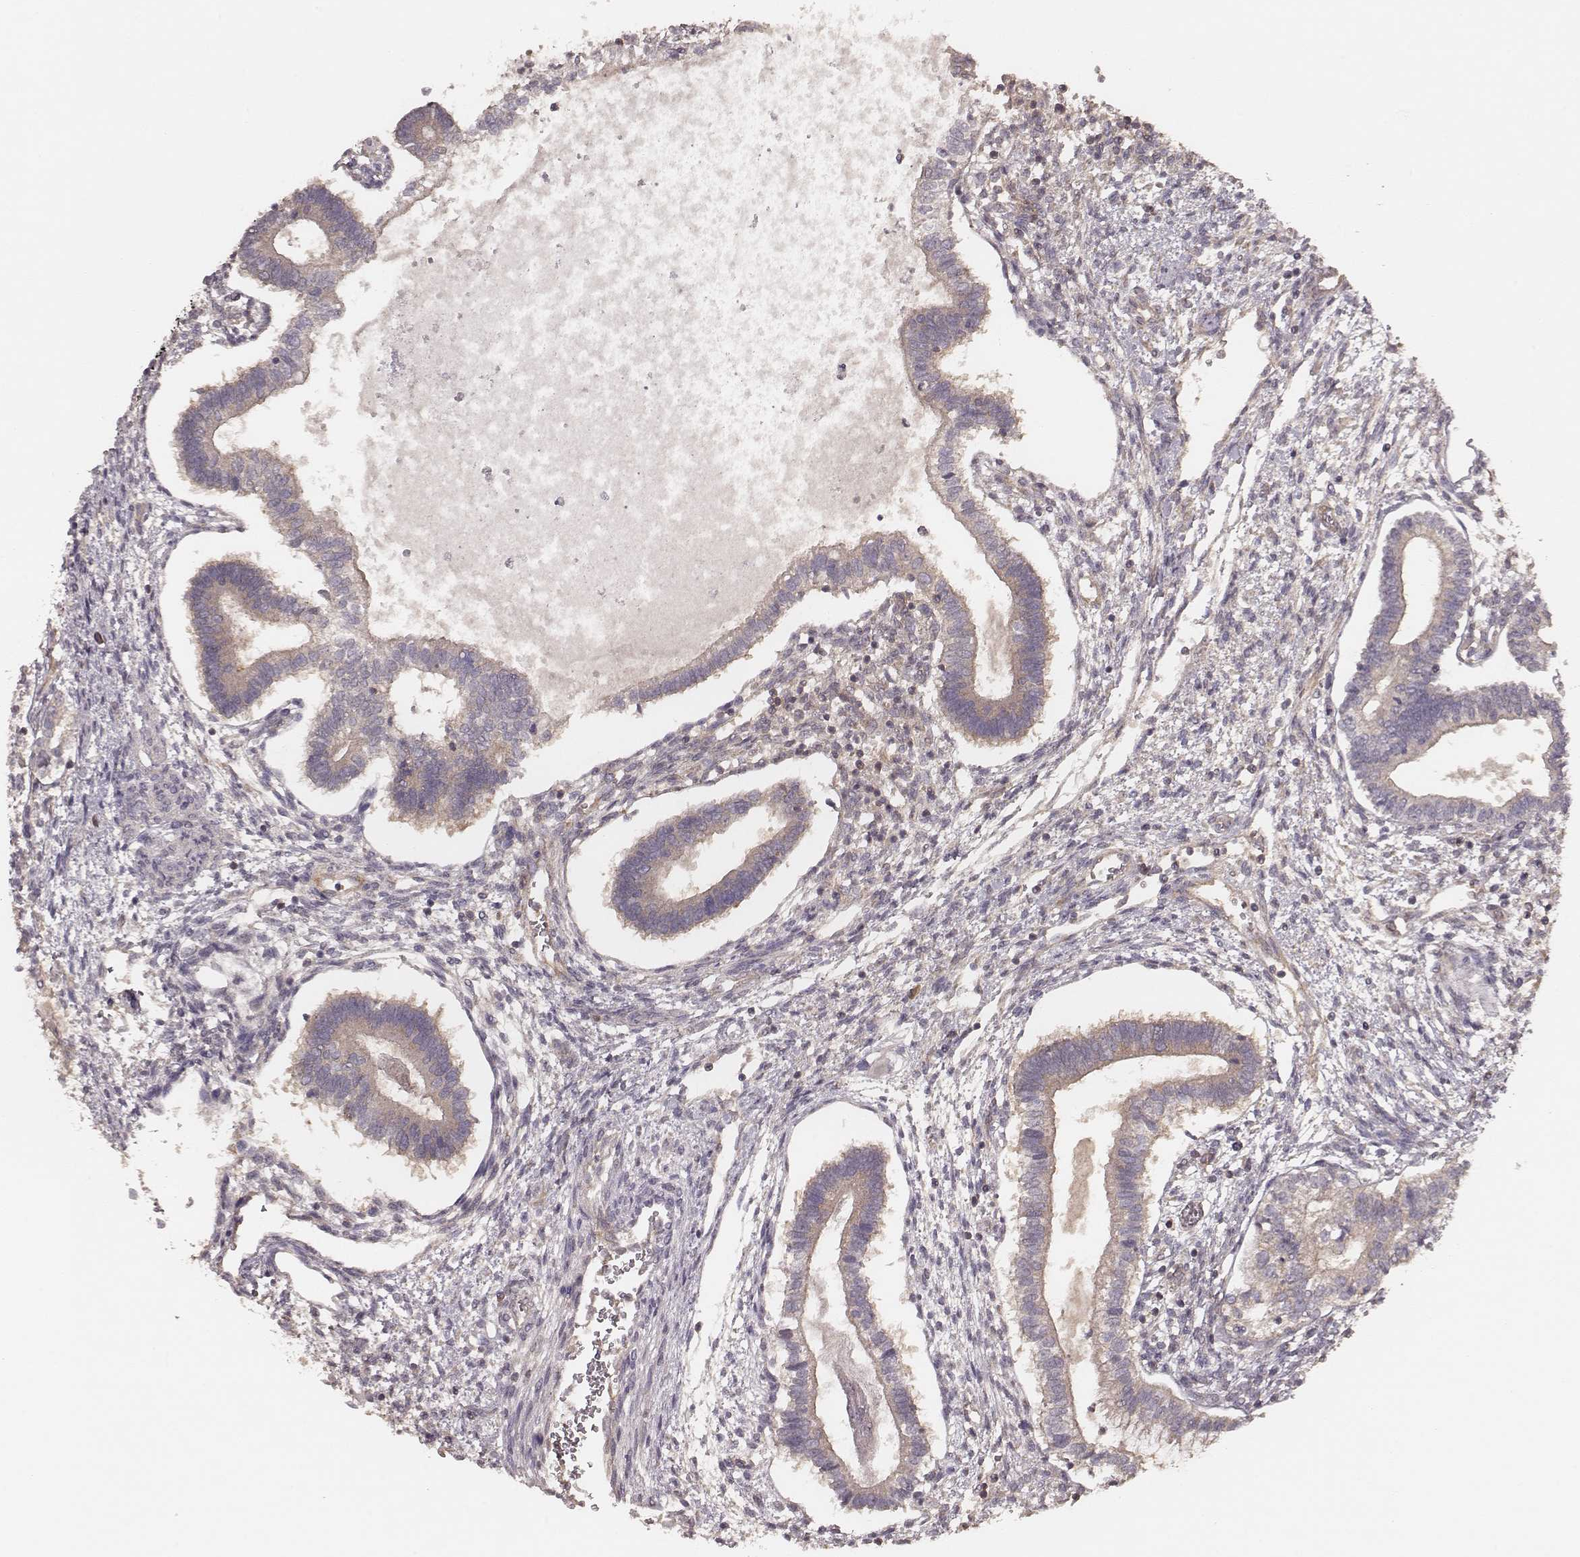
{"staining": {"intensity": "negative", "quantity": "none", "location": "none"}, "tissue": "testis cancer", "cell_type": "Tumor cells", "image_type": "cancer", "snomed": [{"axis": "morphology", "description": "Carcinoma, Embryonal, NOS"}, {"axis": "topography", "description": "Testis"}], "caption": "Tumor cells are negative for protein expression in human embryonal carcinoma (testis).", "gene": "CARS1", "patient": {"sex": "male", "age": 37}}